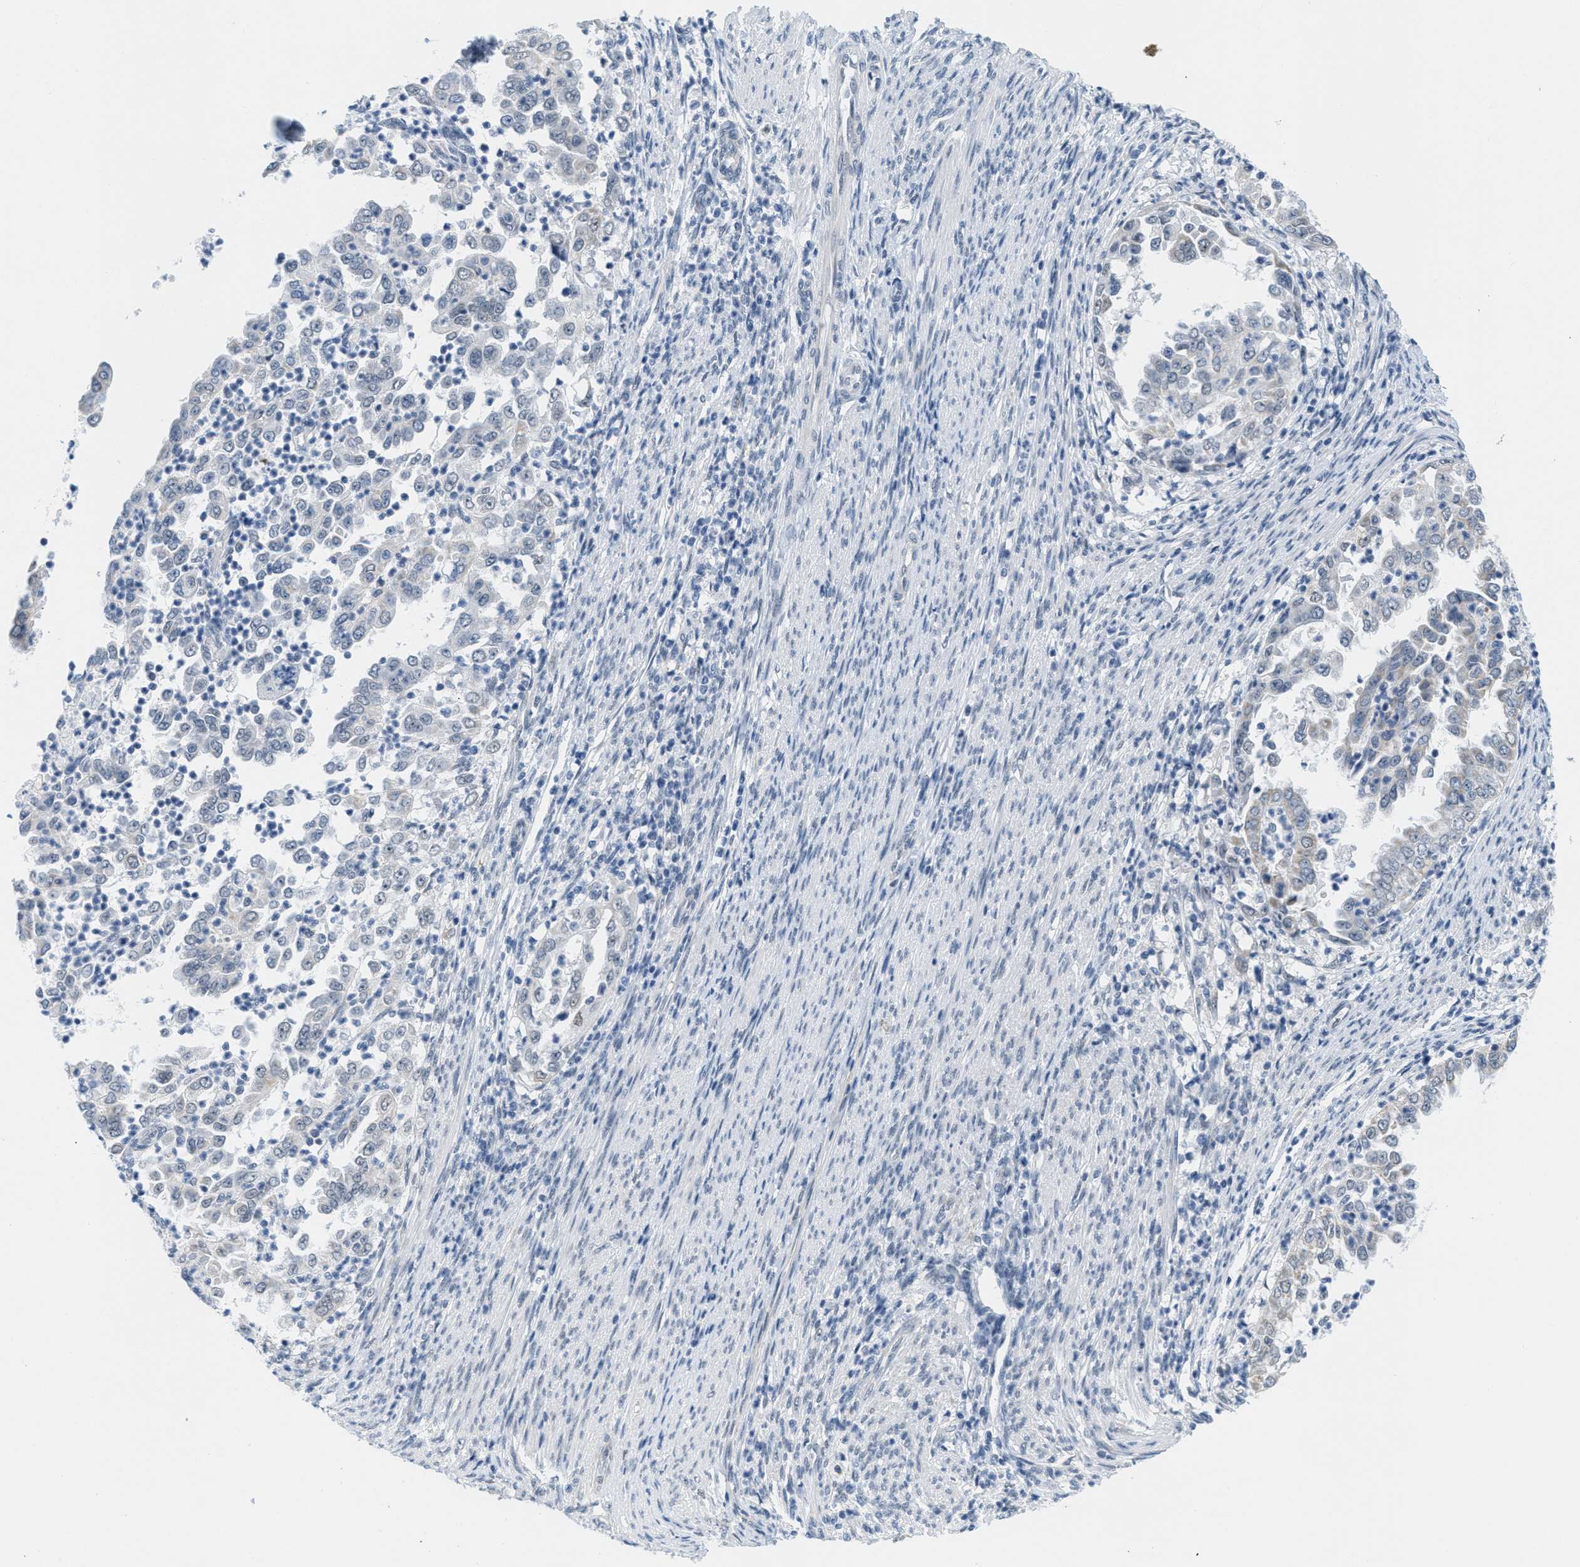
{"staining": {"intensity": "negative", "quantity": "none", "location": "none"}, "tissue": "endometrial cancer", "cell_type": "Tumor cells", "image_type": "cancer", "snomed": [{"axis": "morphology", "description": "Adenocarcinoma, NOS"}, {"axis": "topography", "description": "Endometrium"}], "caption": "High power microscopy photomicrograph of an immunohistochemistry micrograph of endometrial cancer (adenocarcinoma), revealing no significant positivity in tumor cells.", "gene": "HS3ST2", "patient": {"sex": "female", "age": 85}}